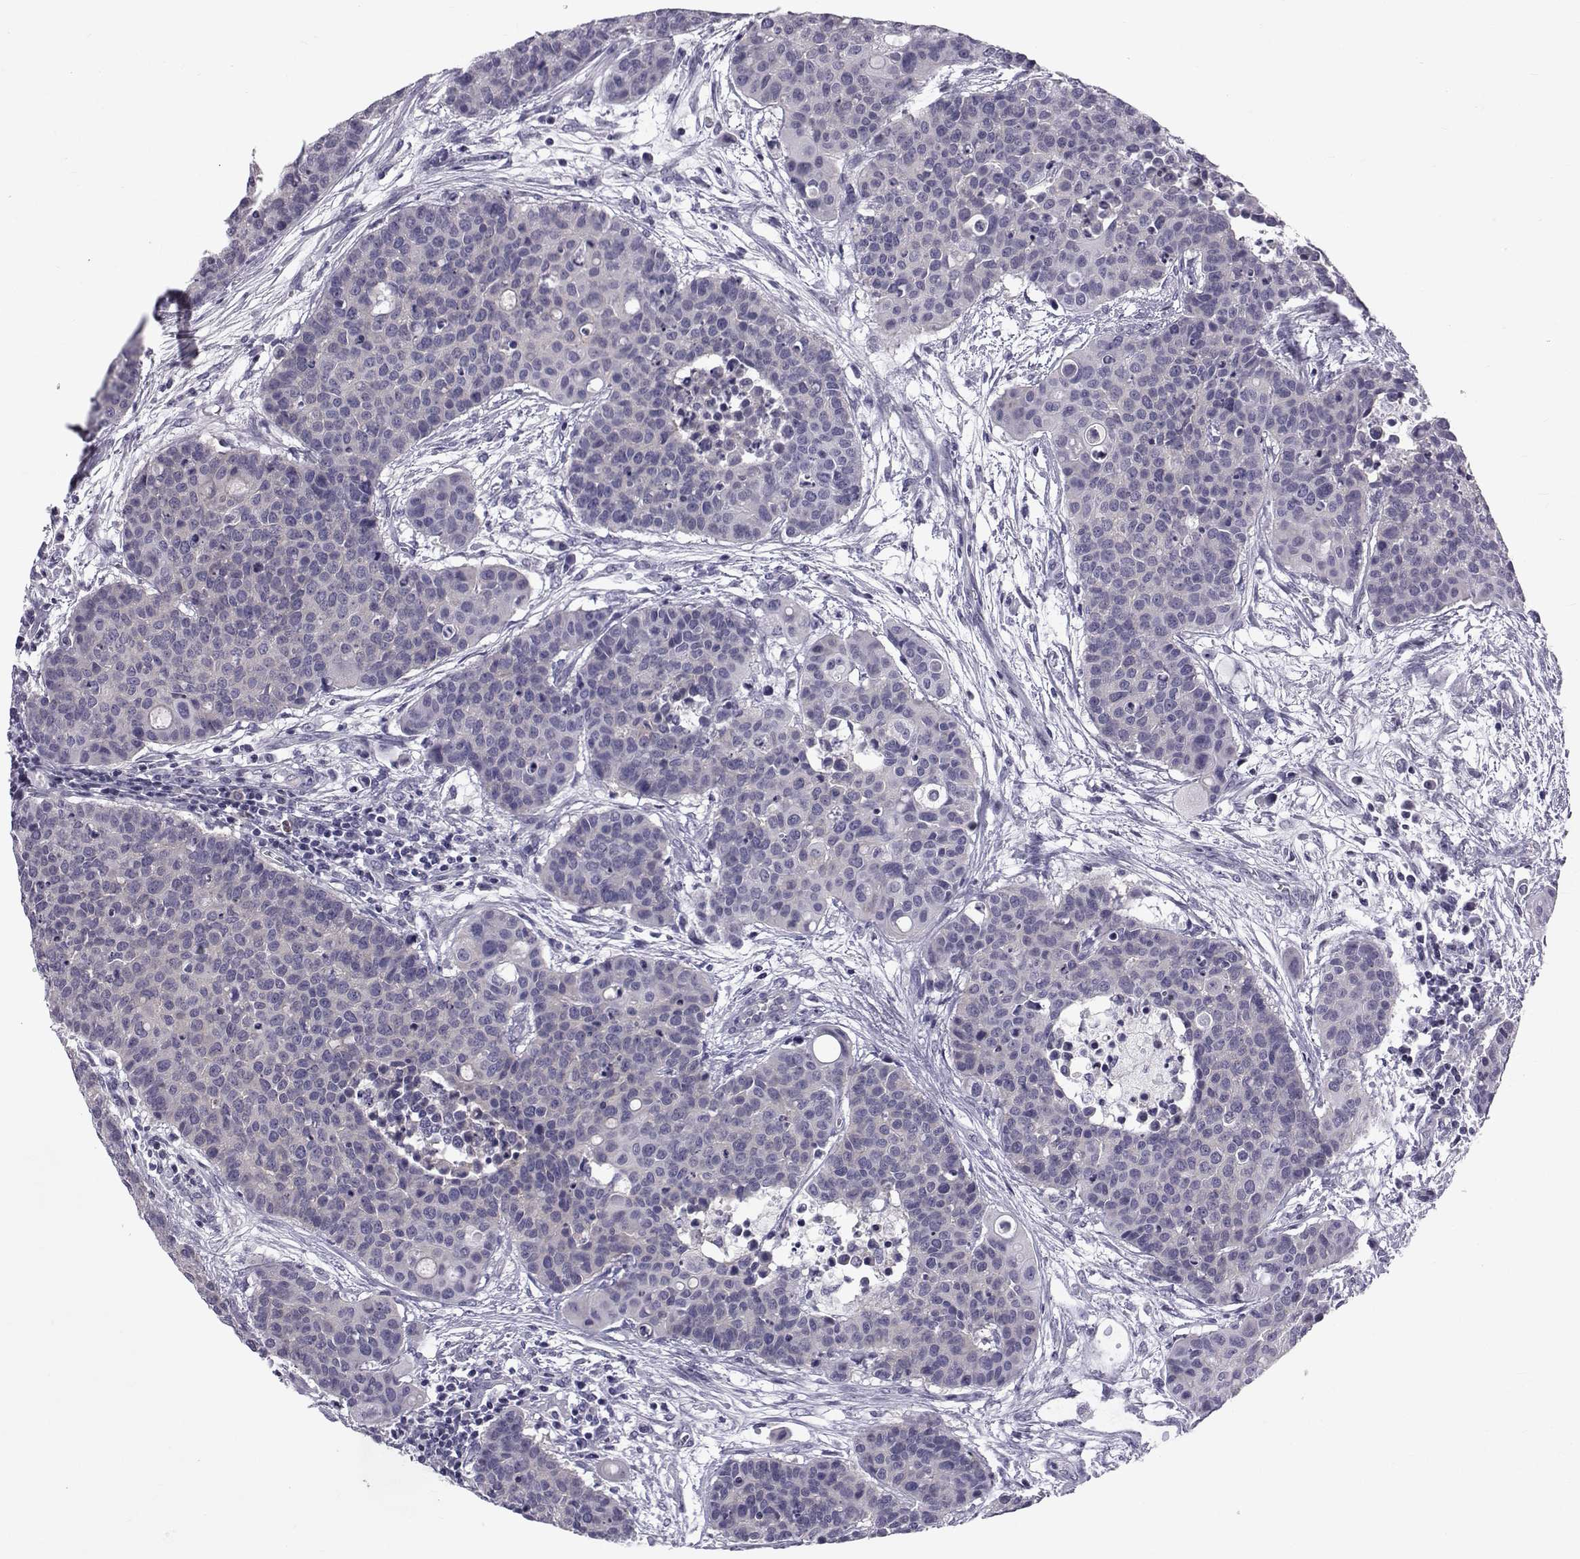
{"staining": {"intensity": "negative", "quantity": "none", "location": "none"}, "tissue": "carcinoid", "cell_type": "Tumor cells", "image_type": "cancer", "snomed": [{"axis": "morphology", "description": "Carcinoid, malignant, NOS"}, {"axis": "topography", "description": "Colon"}], "caption": "High magnification brightfield microscopy of carcinoid stained with DAB (3,3'-diaminobenzidine) (brown) and counterstained with hematoxylin (blue): tumor cells show no significant staining. Brightfield microscopy of immunohistochemistry (IHC) stained with DAB (brown) and hematoxylin (blue), captured at high magnification.", "gene": "COL22A1", "patient": {"sex": "male", "age": 81}}